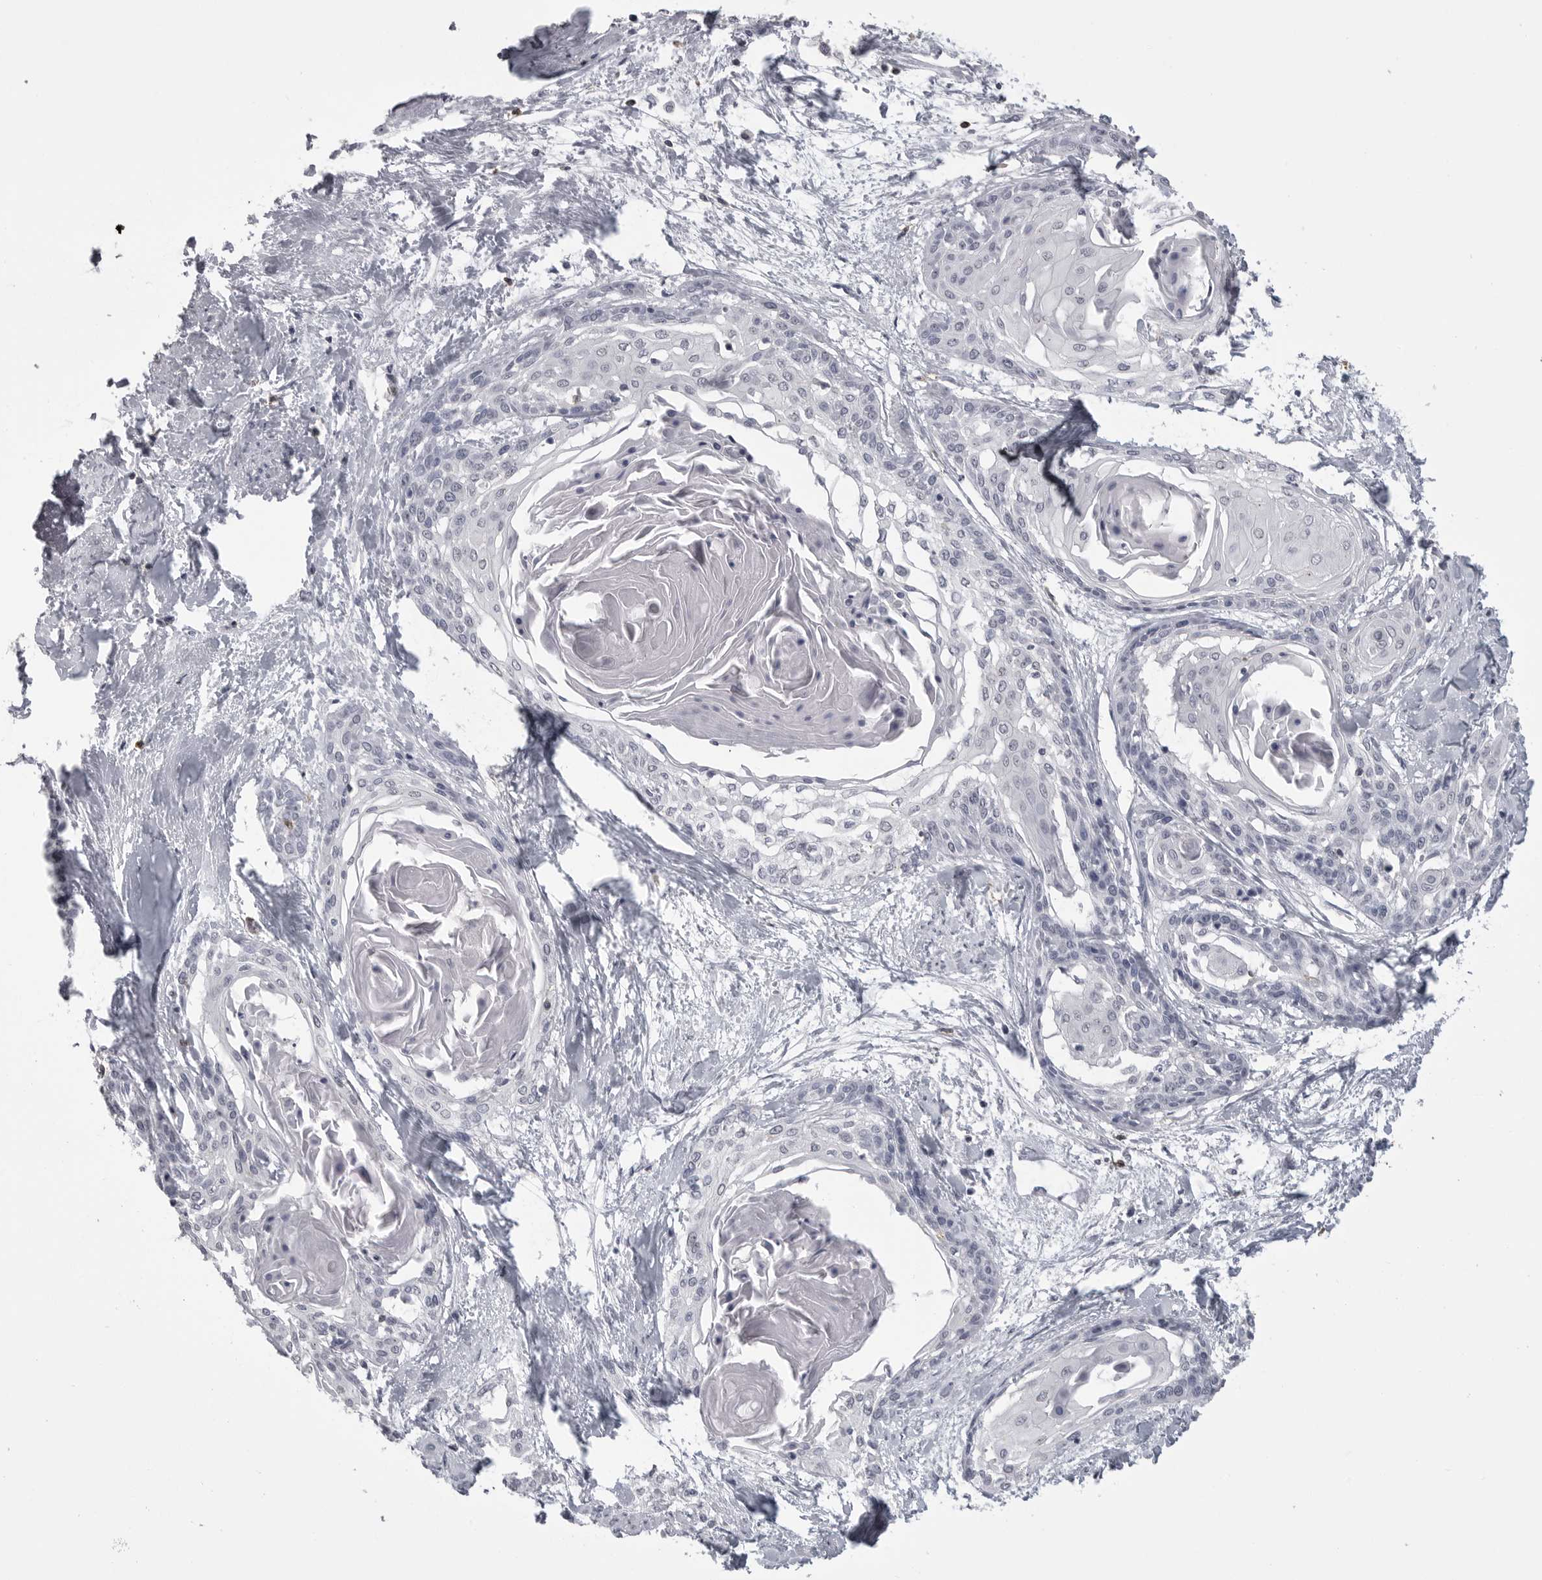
{"staining": {"intensity": "negative", "quantity": "none", "location": "none"}, "tissue": "cervical cancer", "cell_type": "Tumor cells", "image_type": "cancer", "snomed": [{"axis": "morphology", "description": "Squamous cell carcinoma, NOS"}, {"axis": "topography", "description": "Cervix"}], "caption": "Squamous cell carcinoma (cervical) was stained to show a protein in brown. There is no significant positivity in tumor cells. The staining was performed using DAB (3,3'-diaminobenzidine) to visualize the protein expression in brown, while the nuclei were stained in blue with hematoxylin (Magnification: 20x).", "gene": "ITGAL", "patient": {"sex": "female", "age": 57}}